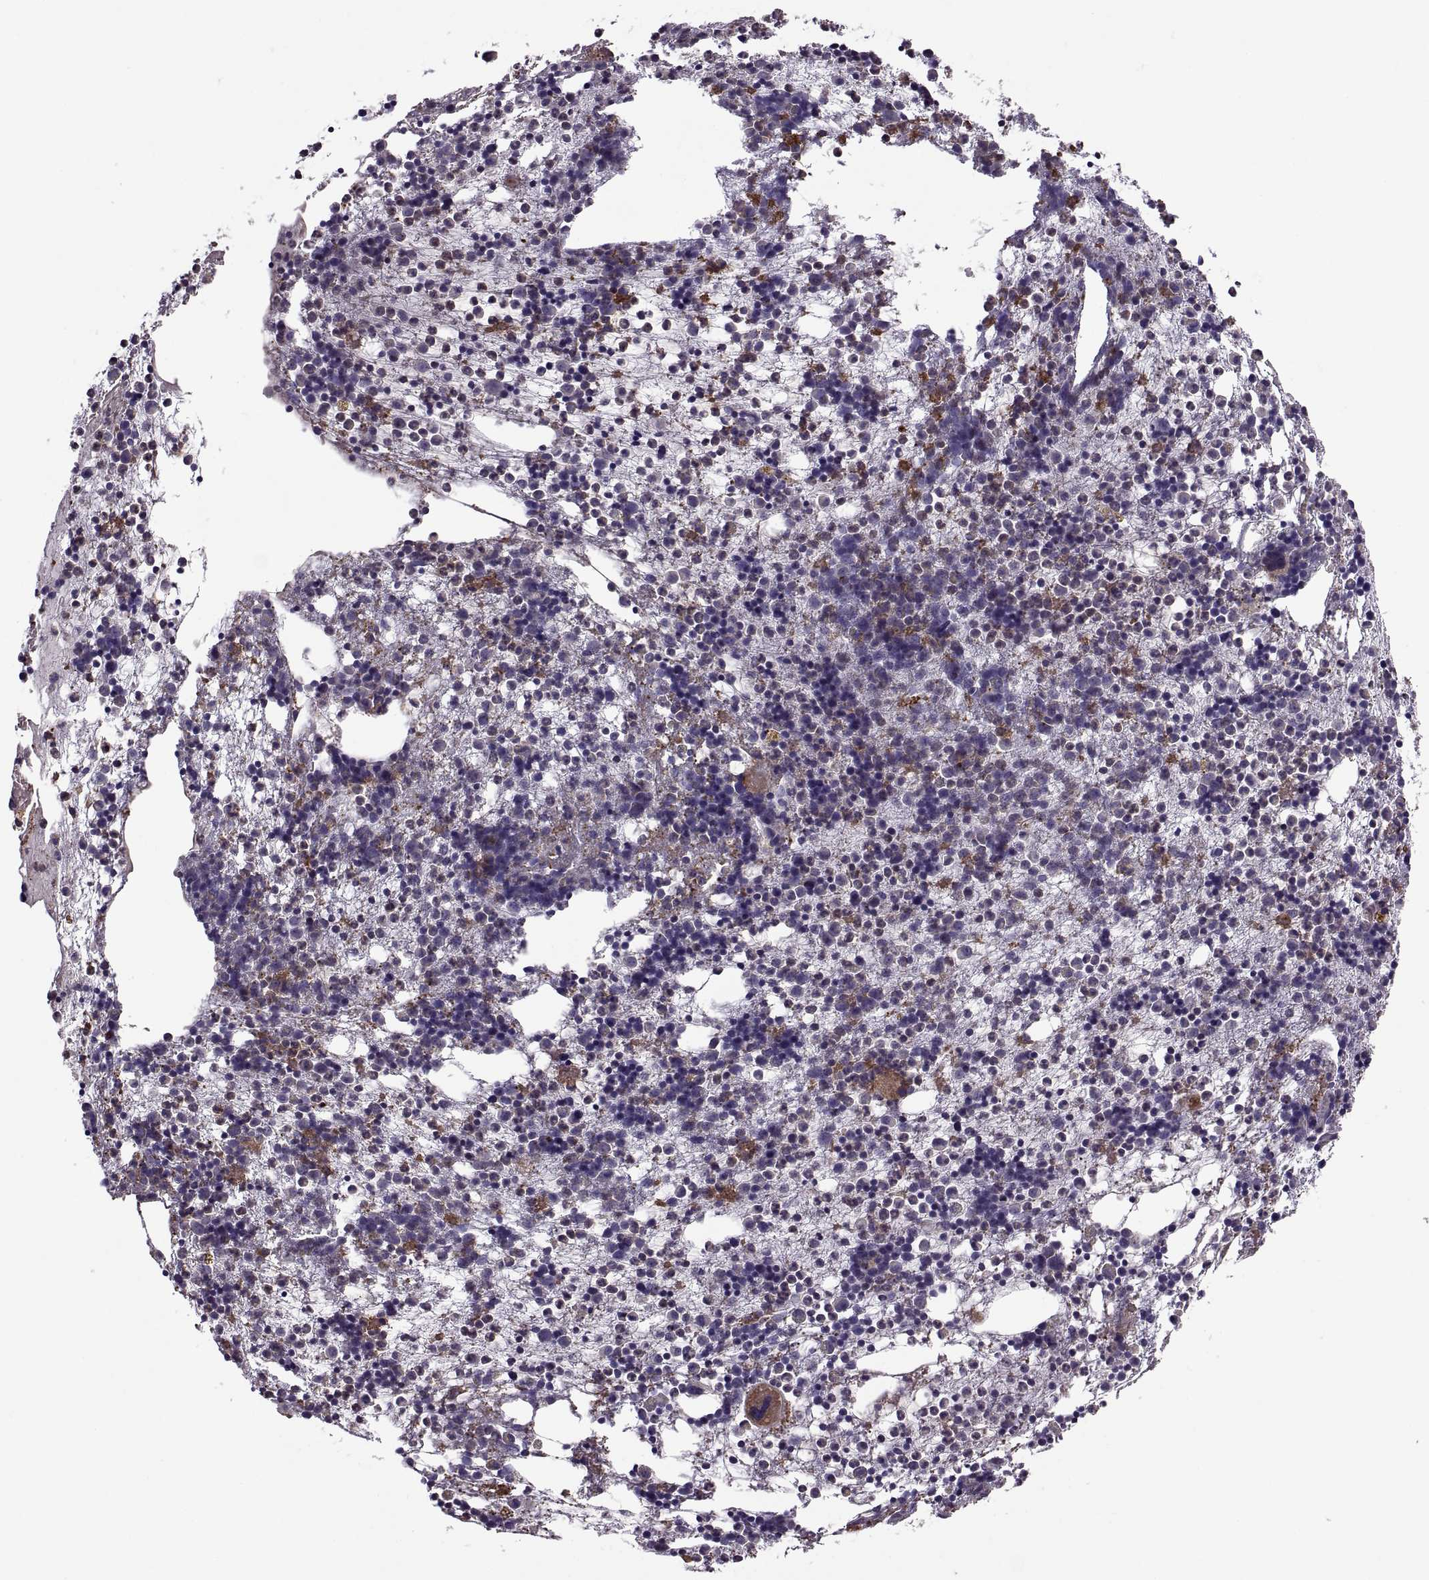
{"staining": {"intensity": "strong", "quantity": "<25%", "location": "cytoplasmic/membranous"}, "tissue": "bone marrow", "cell_type": "Hematopoietic cells", "image_type": "normal", "snomed": [{"axis": "morphology", "description": "Normal tissue, NOS"}, {"axis": "topography", "description": "Bone marrow"}], "caption": "Hematopoietic cells display medium levels of strong cytoplasmic/membranous expression in about <25% of cells in normal bone marrow.", "gene": "SLC2A14", "patient": {"sex": "male", "age": 54}}